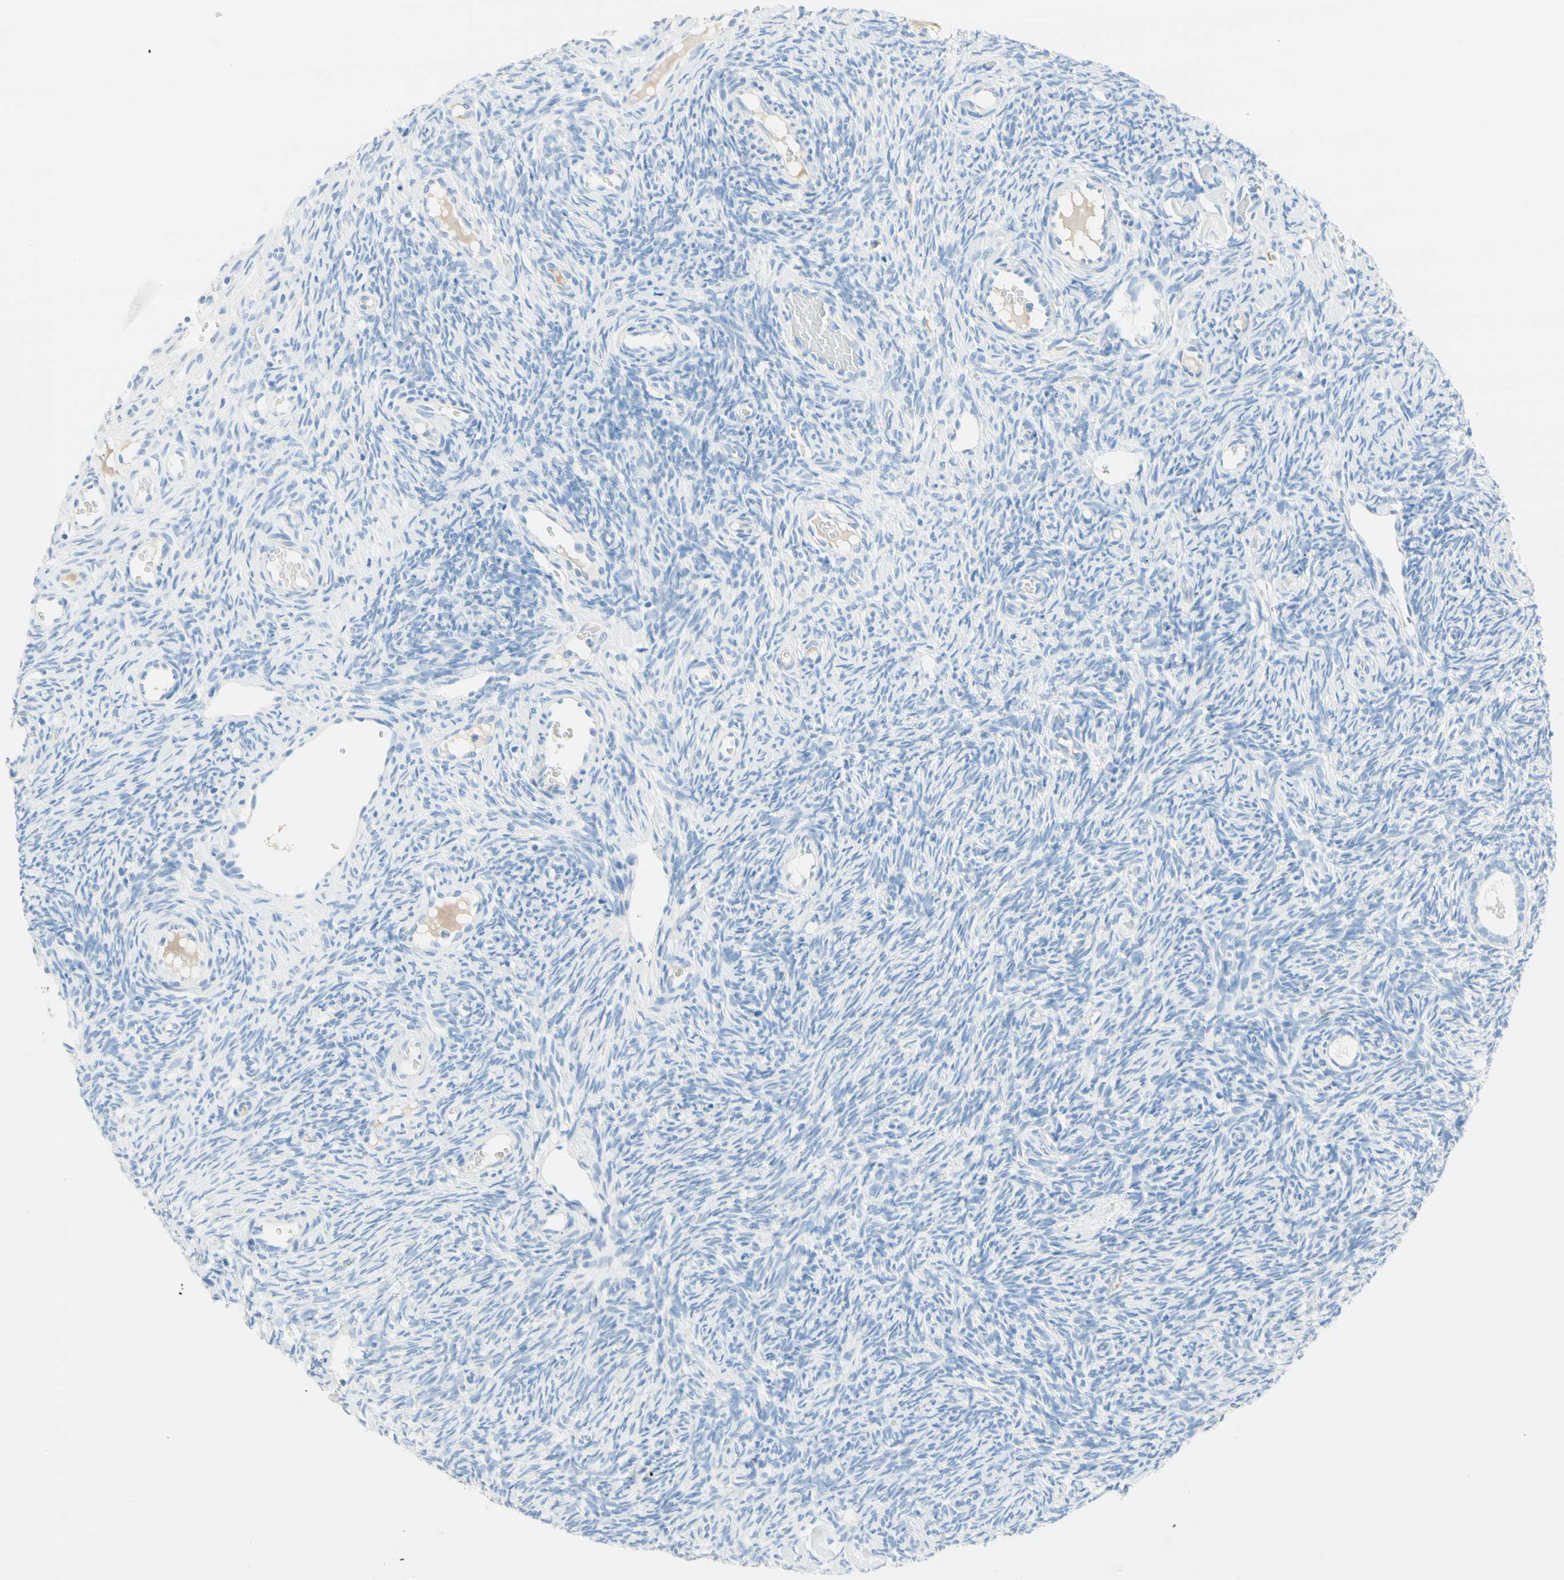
{"staining": {"intensity": "negative", "quantity": "none", "location": "none"}, "tissue": "ovary", "cell_type": "Ovarian stroma cells", "image_type": "normal", "snomed": [{"axis": "morphology", "description": "Normal tissue, NOS"}, {"axis": "topography", "description": "Ovary"}], "caption": "Human ovary stained for a protein using immunohistochemistry exhibits no positivity in ovarian stroma cells.", "gene": "IL6ST", "patient": {"sex": "female", "age": 35}}